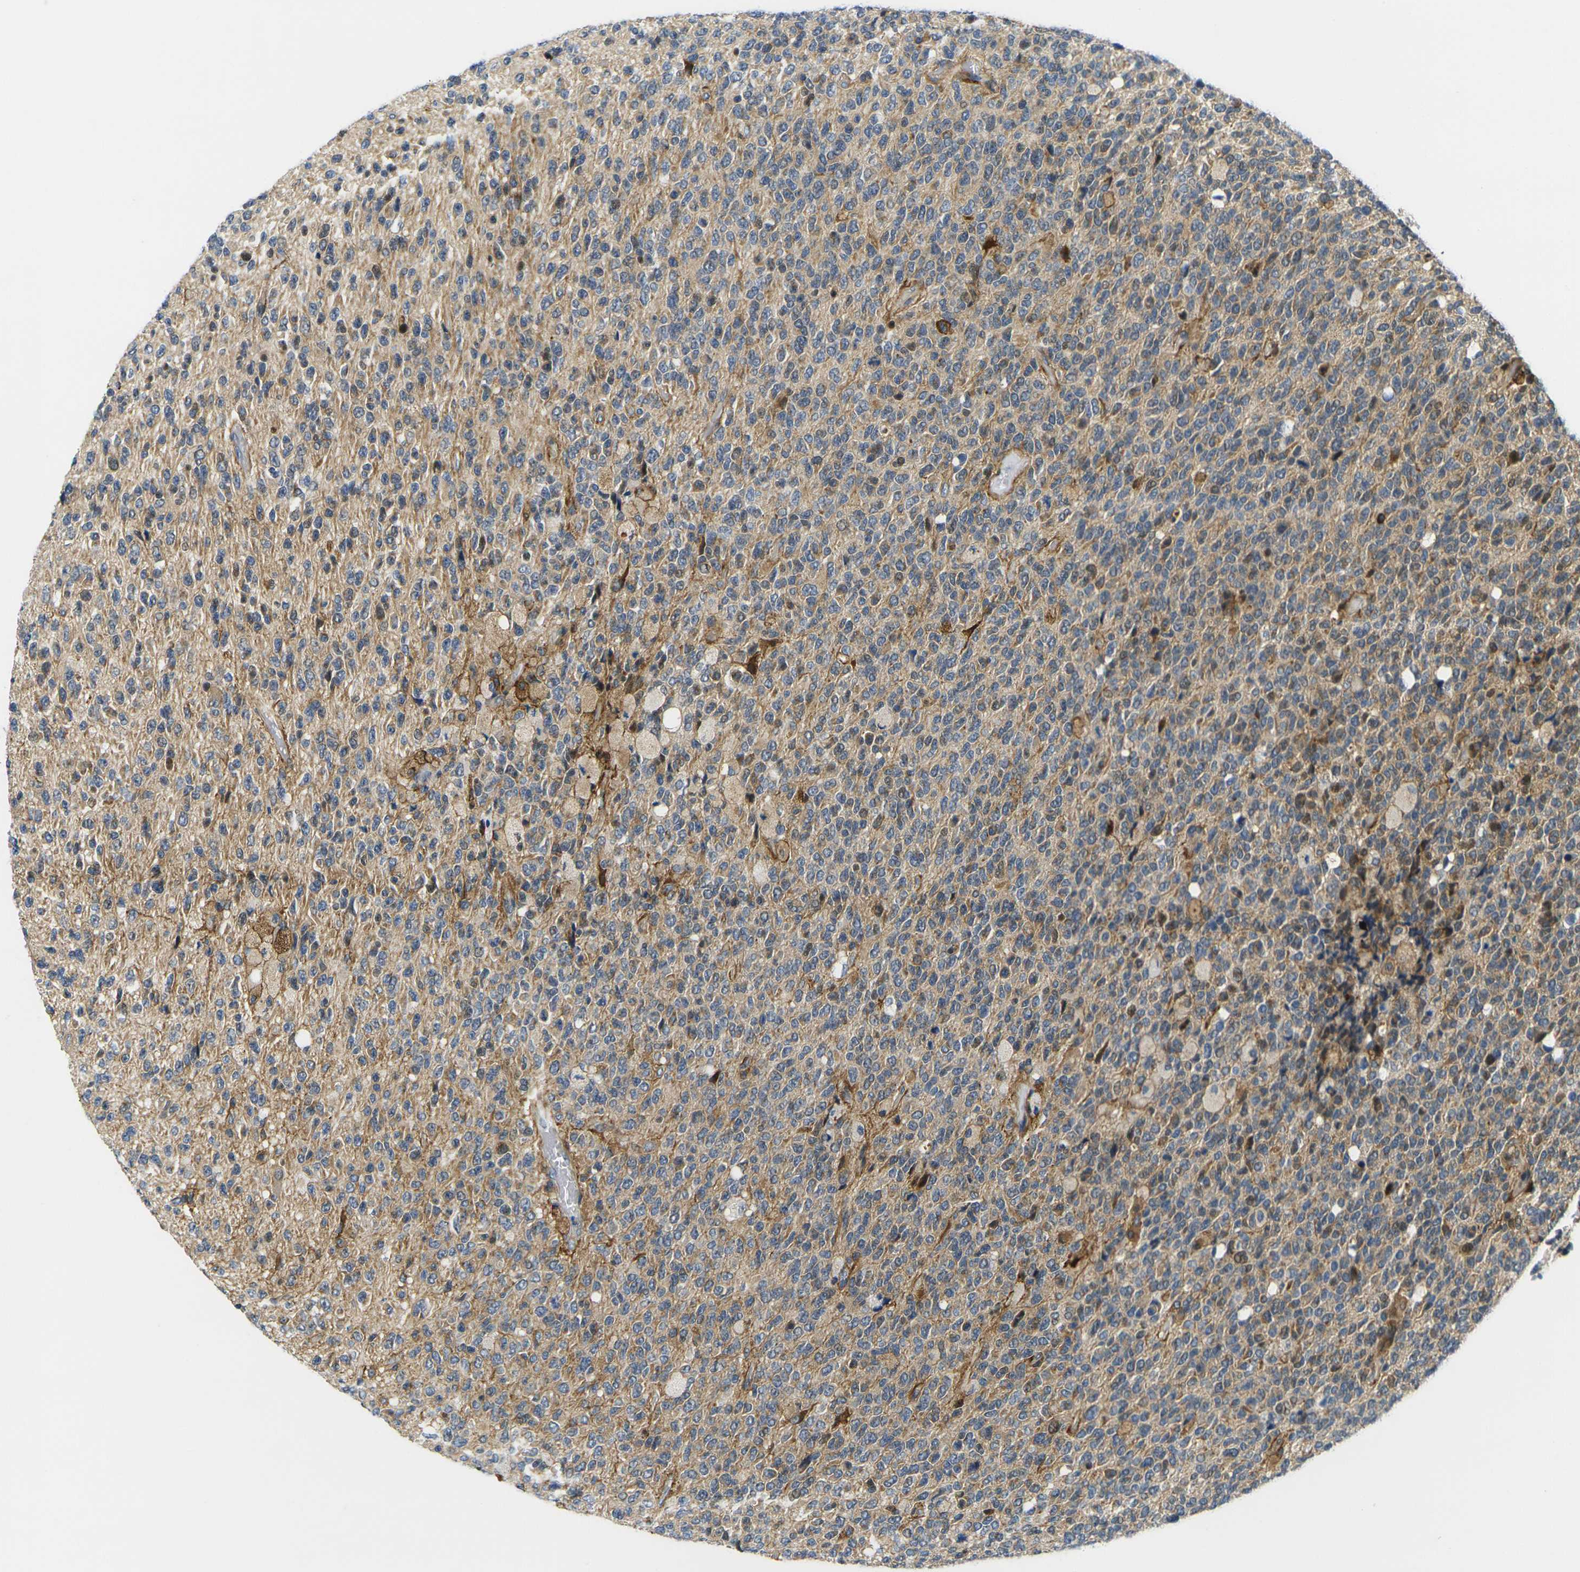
{"staining": {"intensity": "moderate", "quantity": "<25%", "location": "cytoplasmic/membranous"}, "tissue": "glioma", "cell_type": "Tumor cells", "image_type": "cancer", "snomed": [{"axis": "morphology", "description": "Glioma, malignant, High grade"}, {"axis": "topography", "description": "pancreas cauda"}], "caption": "Human glioma stained for a protein (brown) demonstrates moderate cytoplasmic/membranous positive positivity in about <25% of tumor cells.", "gene": "ROBO2", "patient": {"sex": "male", "age": 60}}